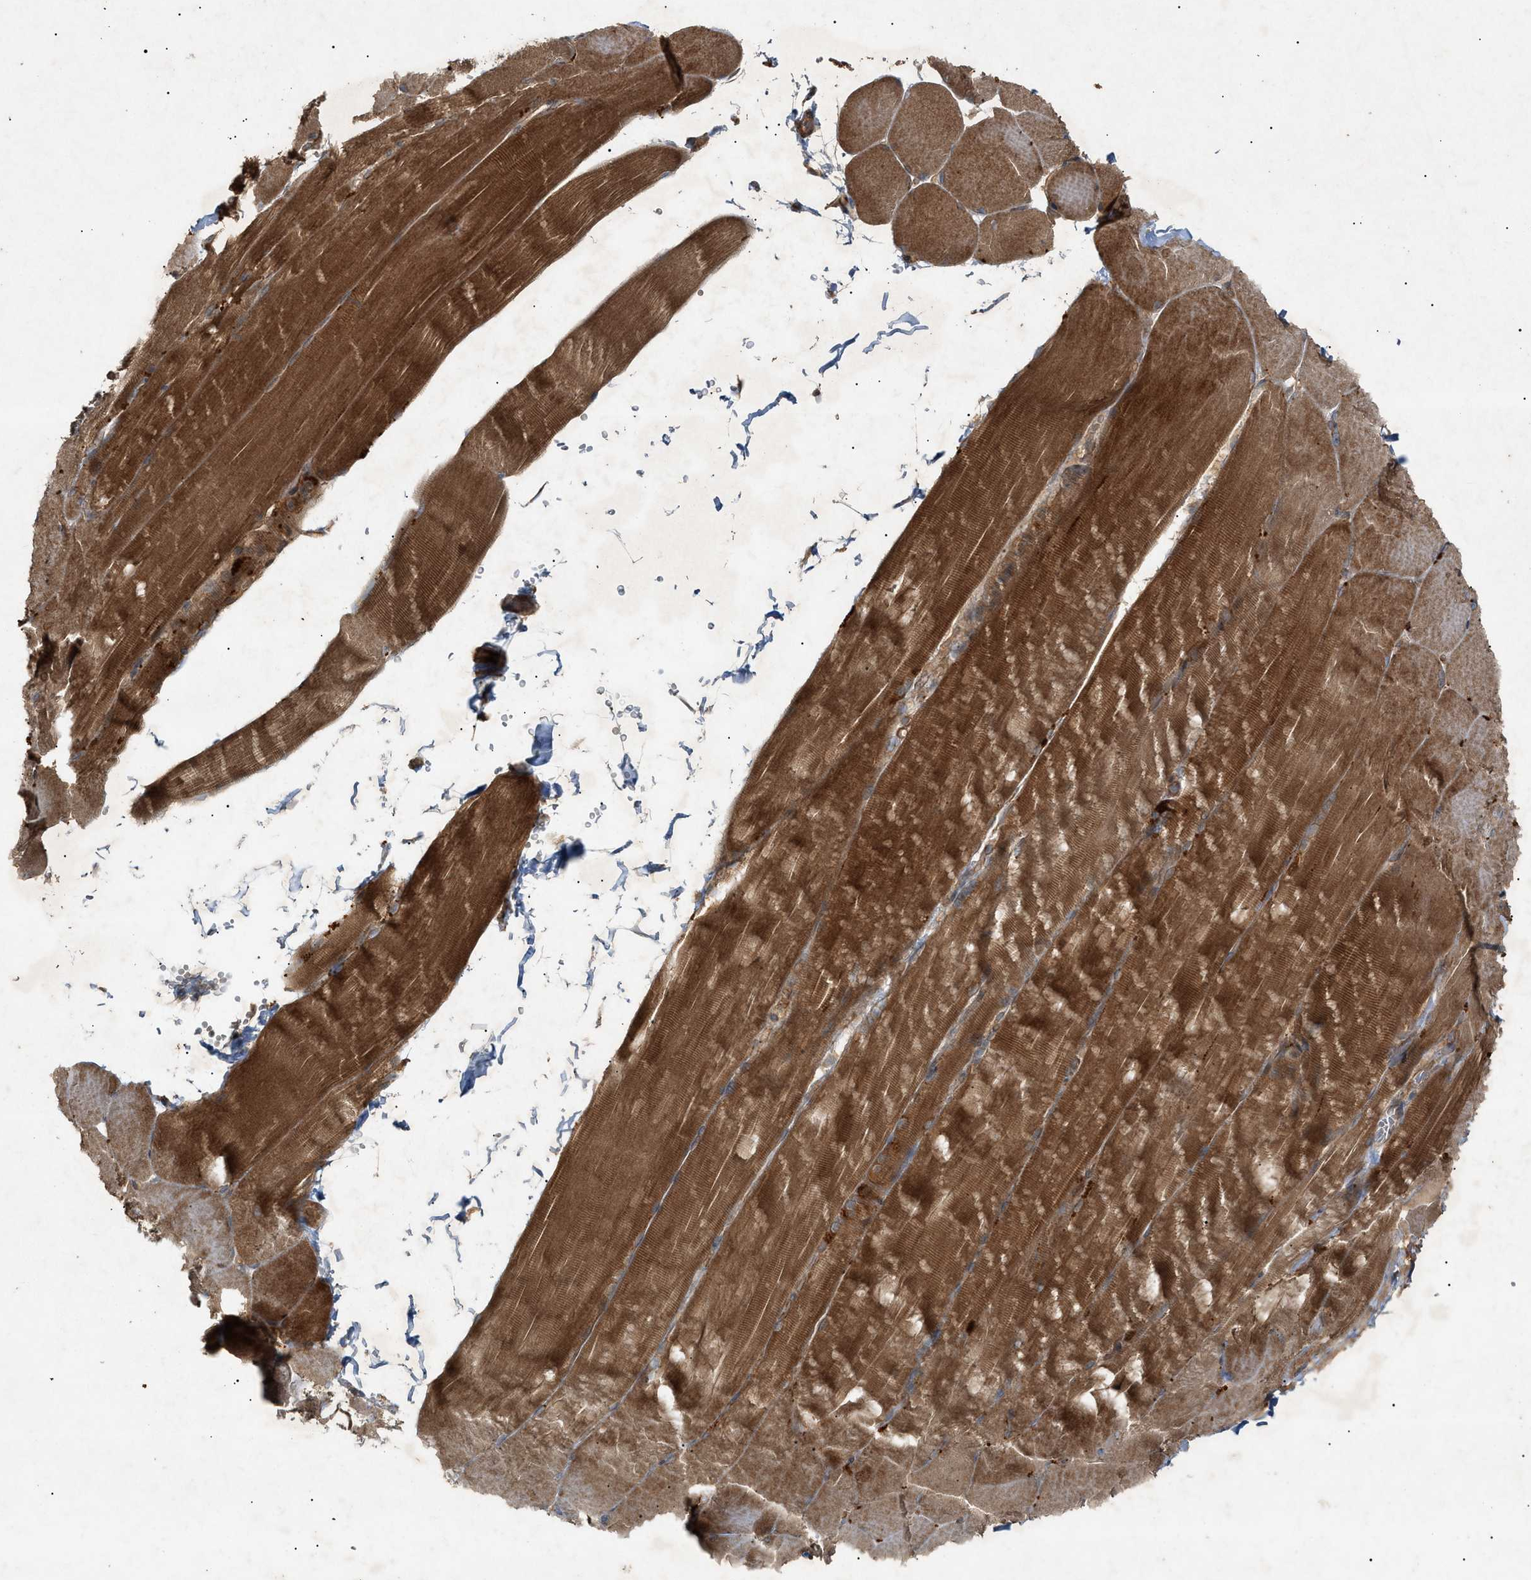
{"staining": {"intensity": "strong", "quantity": ">75%", "location": "cytoplasmic/membranous"}, "tissue": "skeletal muscle", "cell_type": "Myocytes", "image_type": "normal", "snomed": [{"axis": "morphology", "description": "Normal tissue, NOS"}, {"axis": "topography", "description": "Skin"}, {"axis": "topography", "description": "Skeletal muscle"}], "caption": "Protein staining reveals strong cytoplasmic/membranous staining in about >75% of myocytes in normal skeletal muscle.", "gene": "MTCH1", "patient": {"sex": "male", "age": 83}}